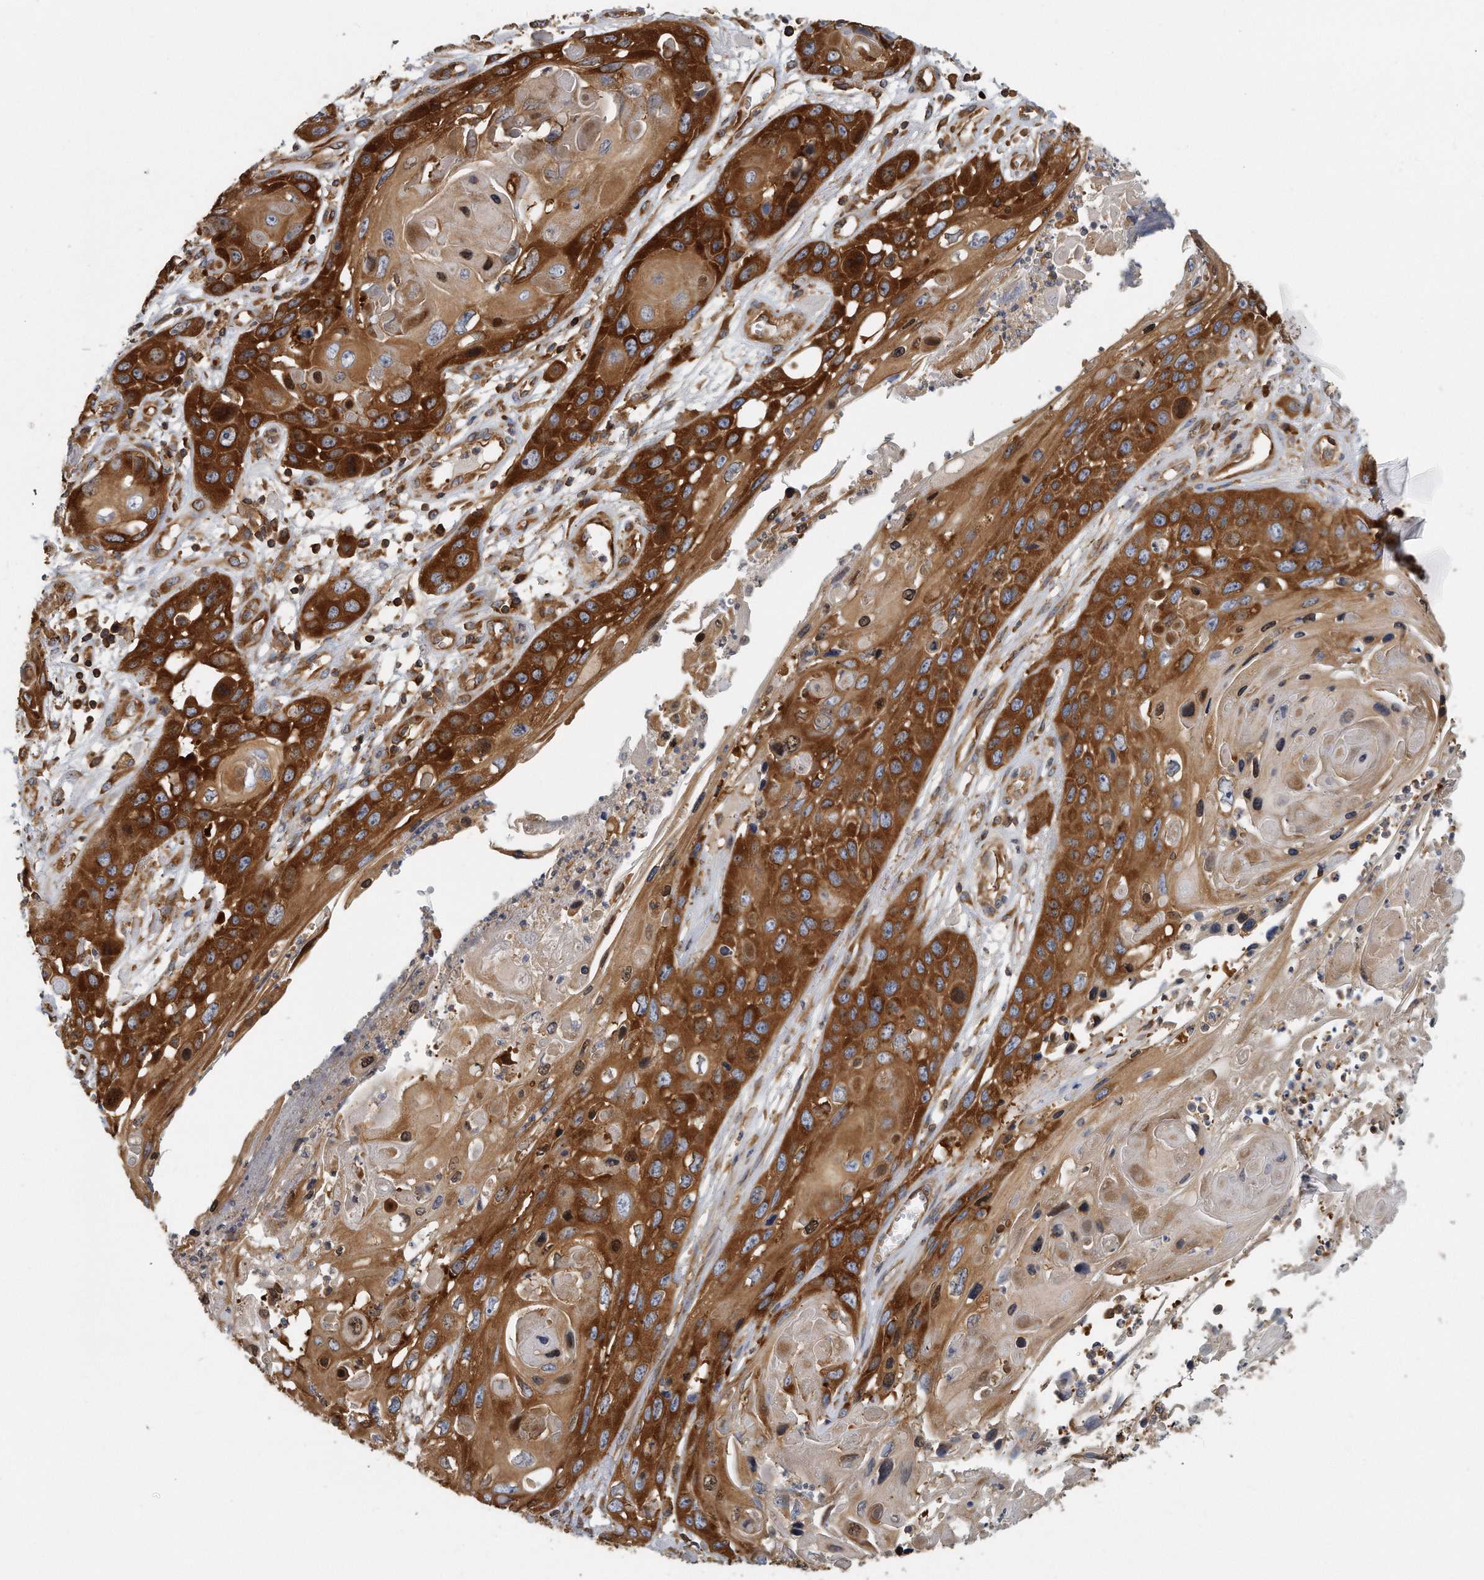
{"staining": {"intensity": "strong", "quantity": ">75%", "location": "cytoplasmic/membranous"}, "tissue": "skin cancer", "cell_type": "Tumor cells", "image_type": "cancer", "snomed": [{"axis": "morphology", "description": "Squamous cell carcinoma, NOS"}, {"axis": "topography", "description": "Skin"}], "caption": "Tumor cells exhibit high levels of strong cytoplasmic/membranous staining in about >75% of cells in skin squamous cell carcinoma.", "gene": "EIF3I", "patient": {"sex": "male", "age": 55}}